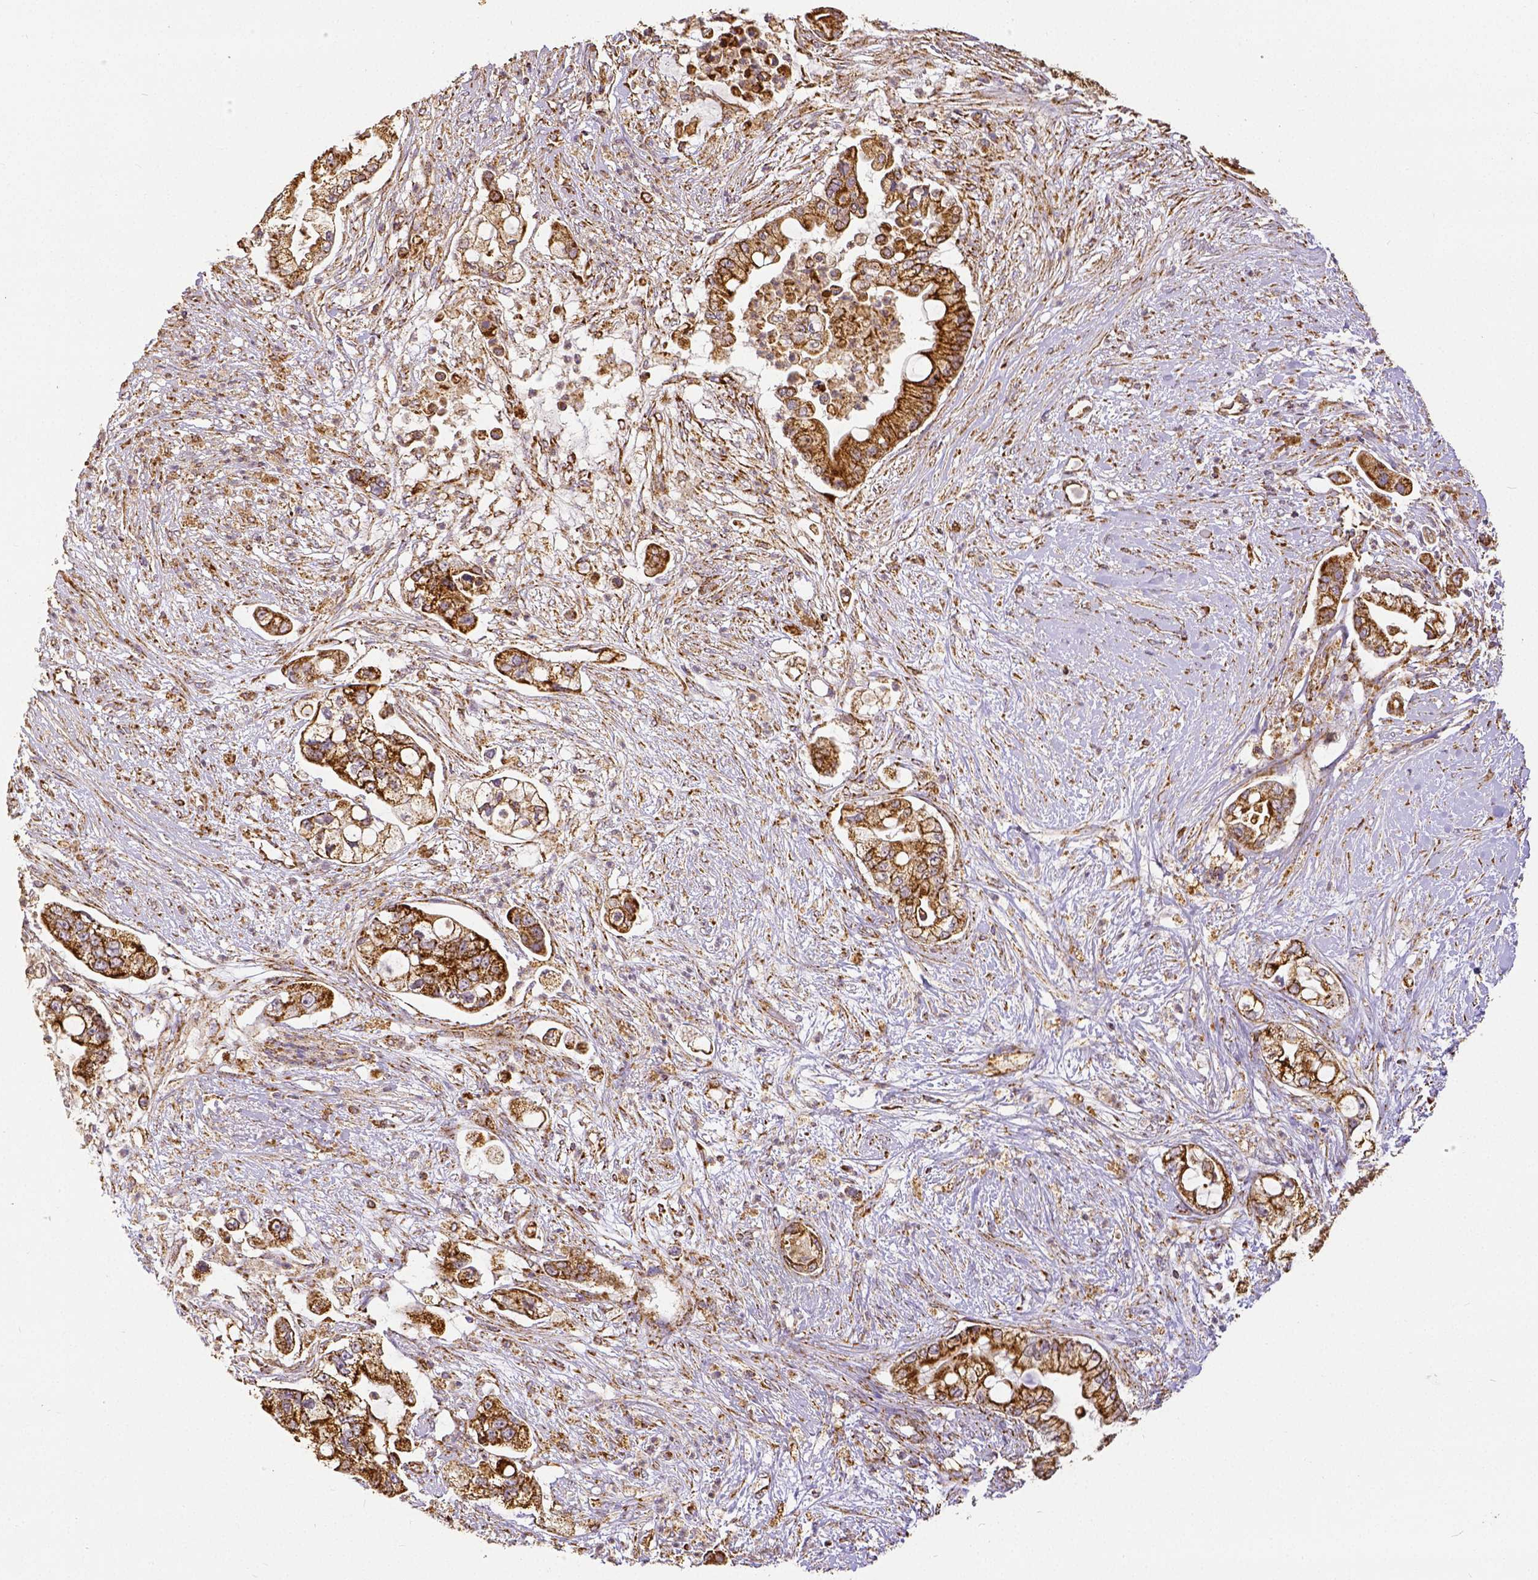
{"staining": {"intensity": "strong", "quantity": ">75%", "location": "cytoplasmic/membranous"}, "tissue": "pancreatic cancer", "cell_type": "Tumor cells", "image_type": "cancer", "snomed": [{"axis": "morphology", "description": "Adenocarcinoma, NOS"}, {"axis": "topography", "description": "Pancreas"}], "caption": "IHC (DAB (3,3'-diaminobenzidine)) staining of human adenocarcinoma (pancreatic) reveals strong cytoplasmic/membranous protein staining in approximately >75% of tumor cells.", "gene": "SDHB", "patient": {"sex": "female", "age": 69}}